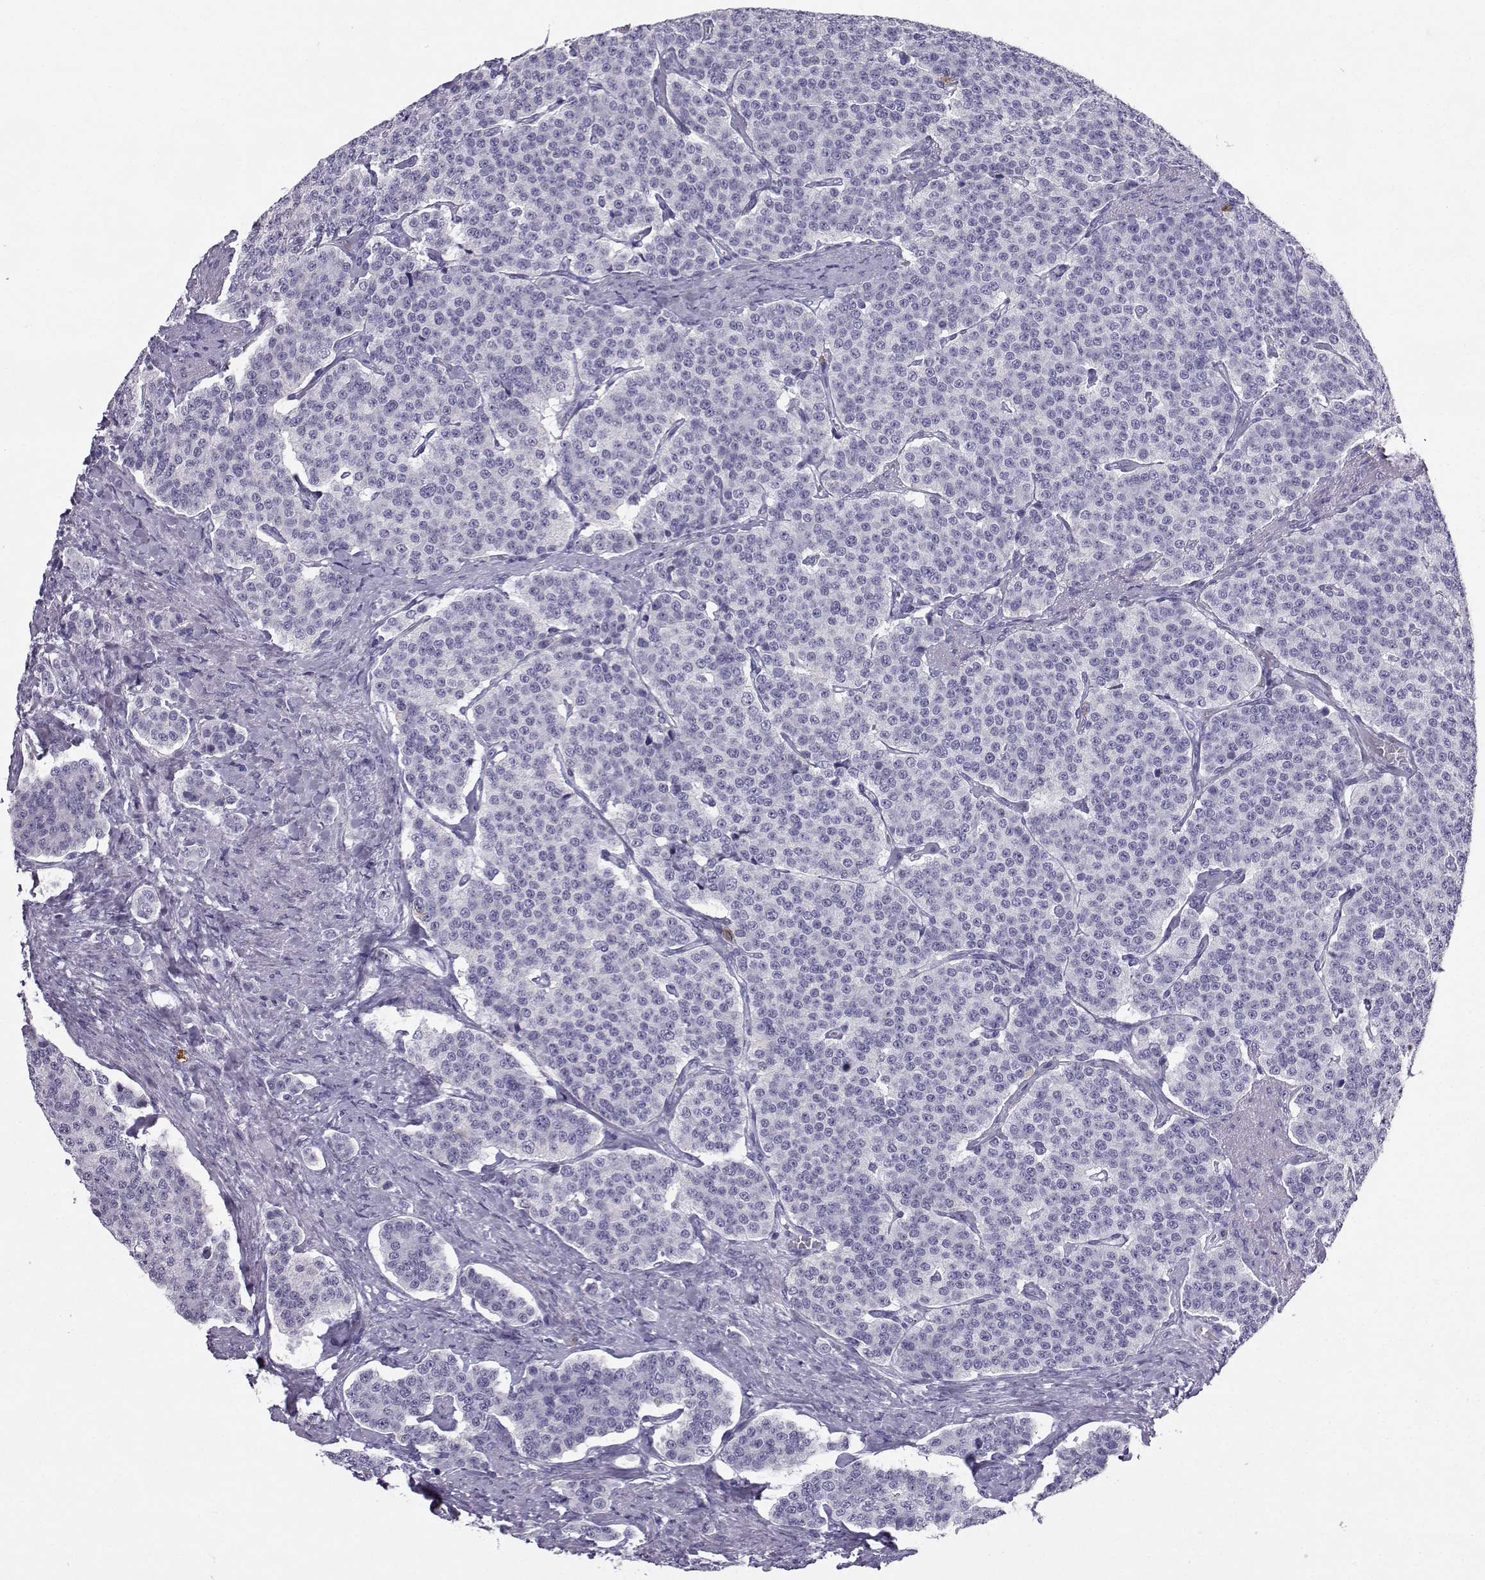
{"staining": {"intensity": "negative", "quantity": "none", "location": "none"}, "tissue": "carcinoid", "cell_type": "Tumor cells", "image_type": "cancer", "snomed": [{"axis": "morphology", "description": "Carcinoid, malignant, NOS"}, {"axis": "topography", "description": "Small intestine"}], "caption": "IHC of carcinoid demonstrates no positivity in tumor cells.", "gene": "SLC18A2", "patient": {"sex": "female", "age": 58}}